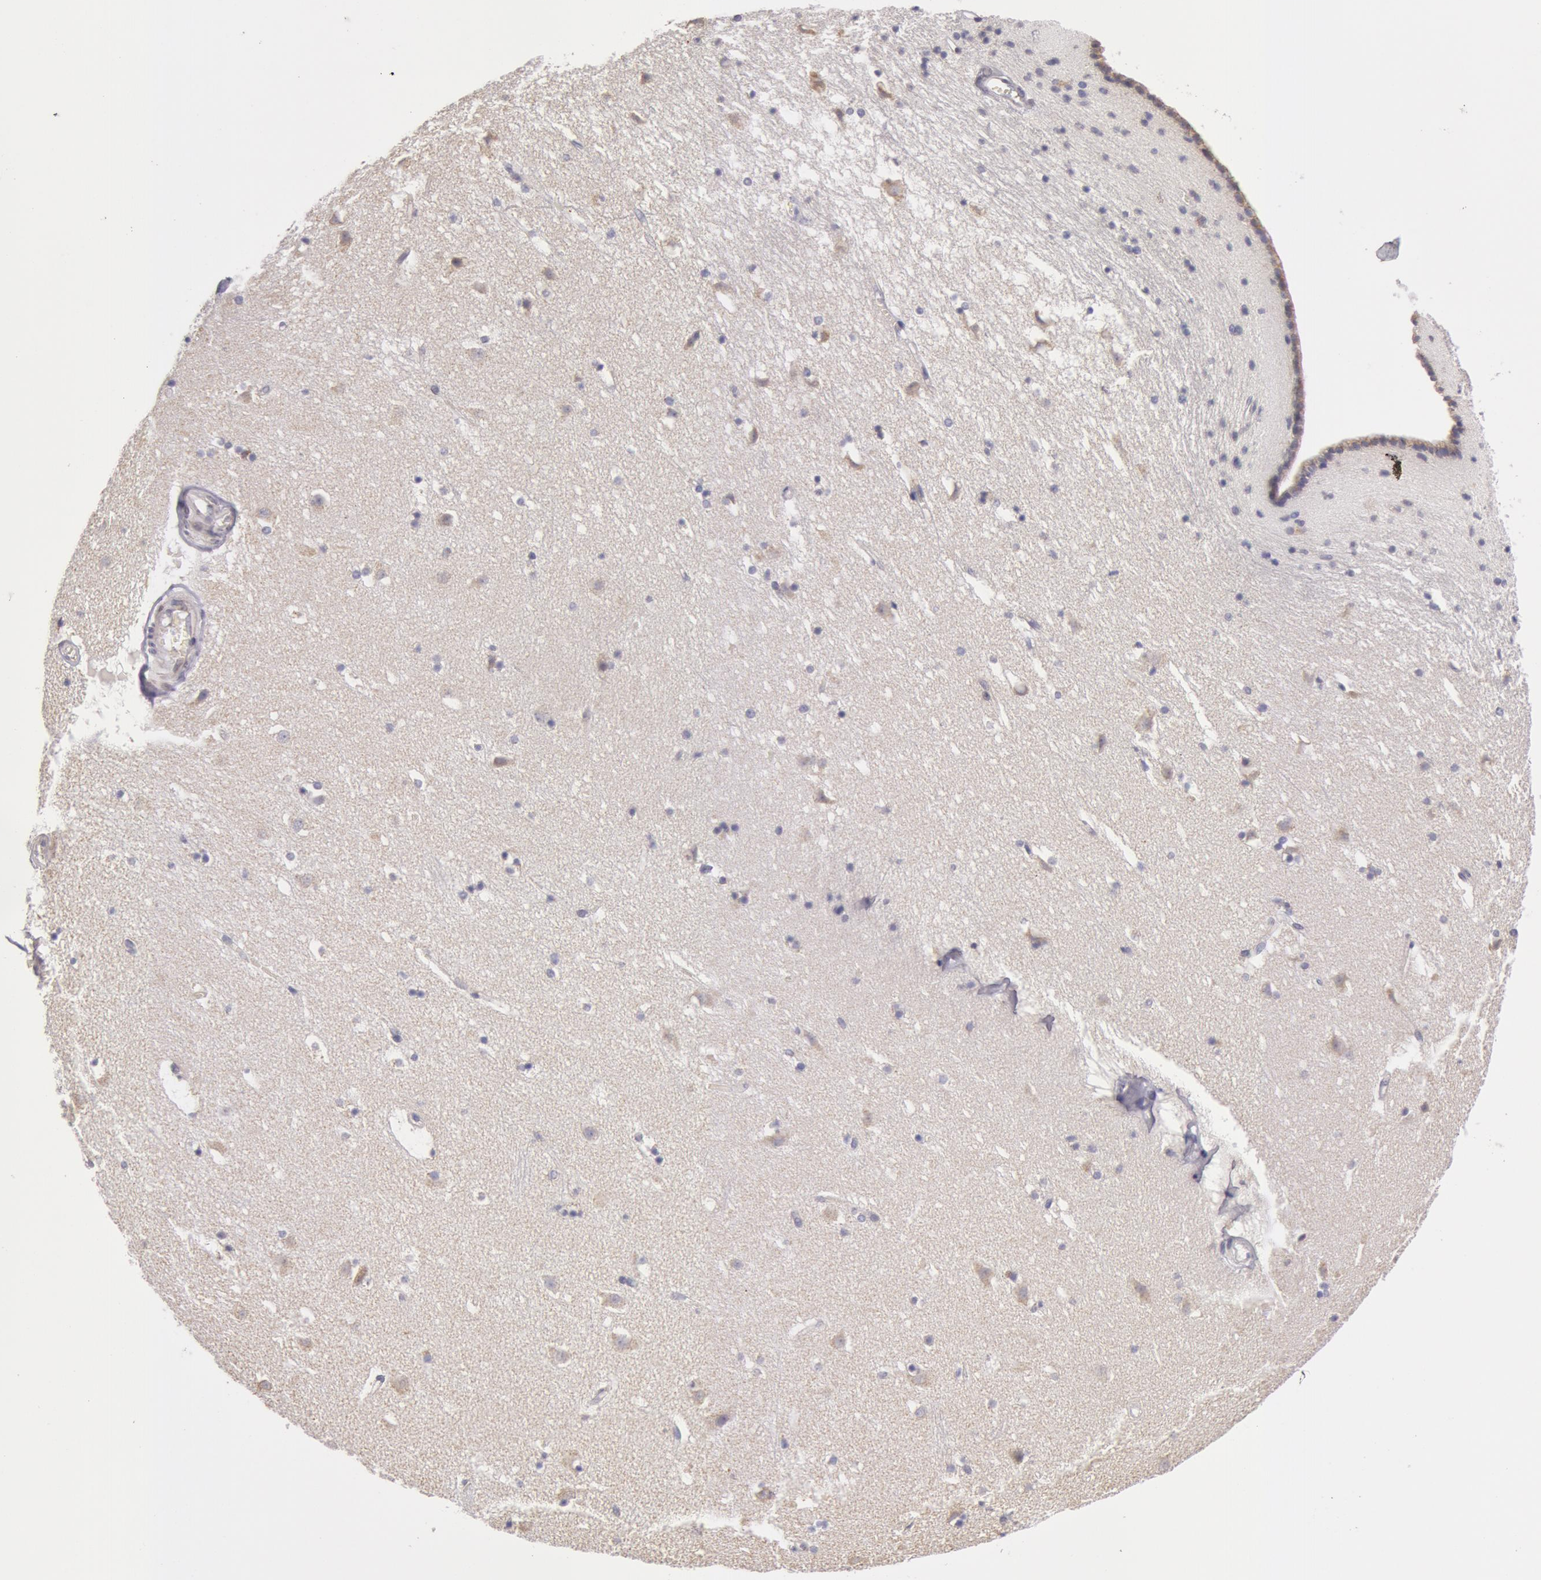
{"staining": {"intensity": "negative", "quantity": "none", "location": "none"}, "tissue": "caudate", "cell_type": "Glial cells", "image_type": "normal", "snomed": [{"axis": "morphology", "description": "Normal tissue, NOS"}, {"axis": "topography", "description": "Lateral ventricle wall"}], "caption": "A micrograph of human caudate is negative for staining in glial cells.", "gene": "KRT18", "patient": {"sex": "male", "age": 45}}